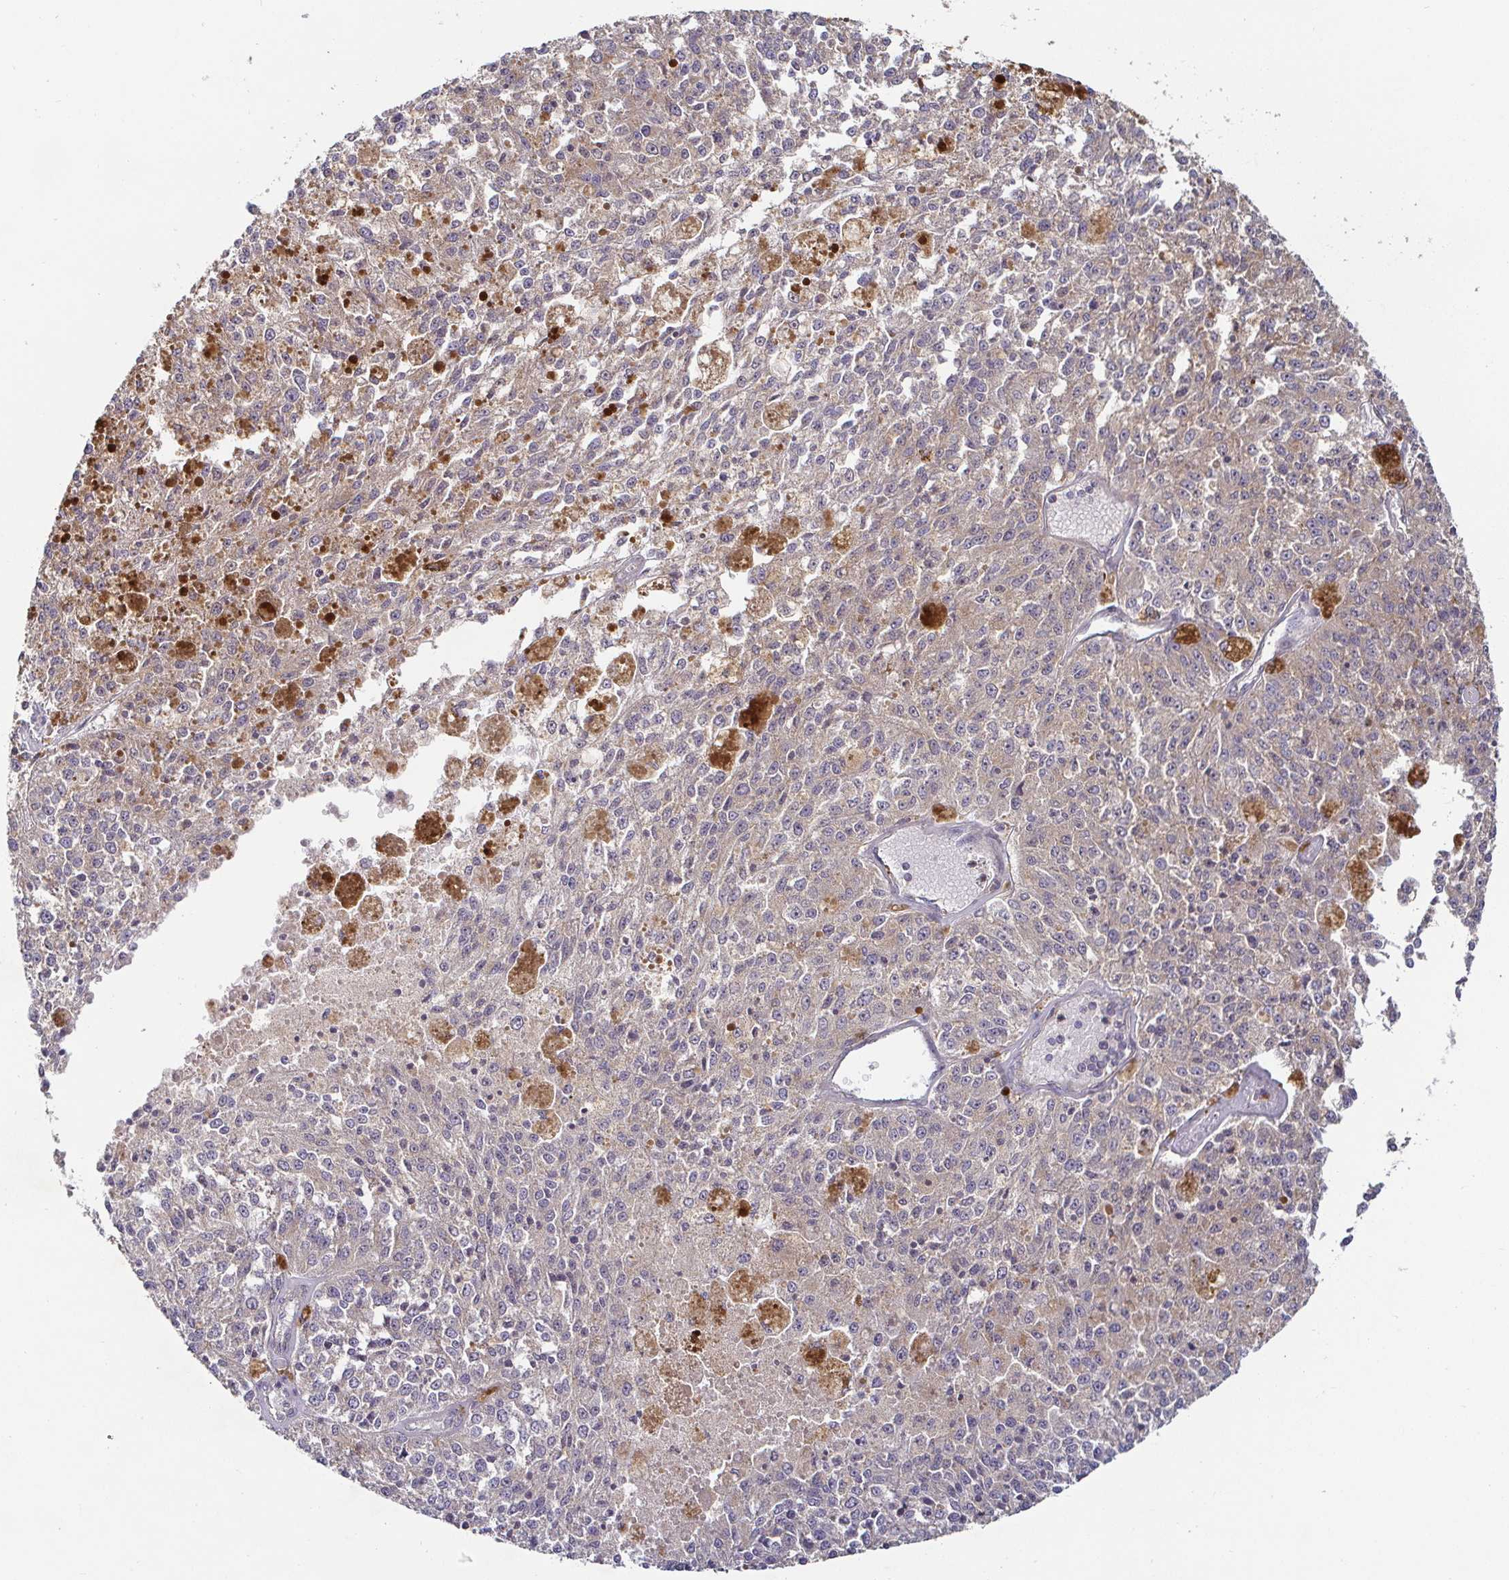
{"staining": {"intensity": "negative", "quantity": "none", "location": "none"}, "tissue": "melanoma", "cell_type": "Tumor cells", "image_type": "cancer", "snomed": [{"axis": "morphology", "description": "Malignant melanoma, Metastatic site"}, {"axis": "topography", "description": "Lymph node"}], "caption": "This is a histopathology image of IHC staining of malignant melanoma (metastatic site), which shows no positivity in tumor cells.", "gene": "CDH18", "patient": {"sex": "female", "age": 64}}